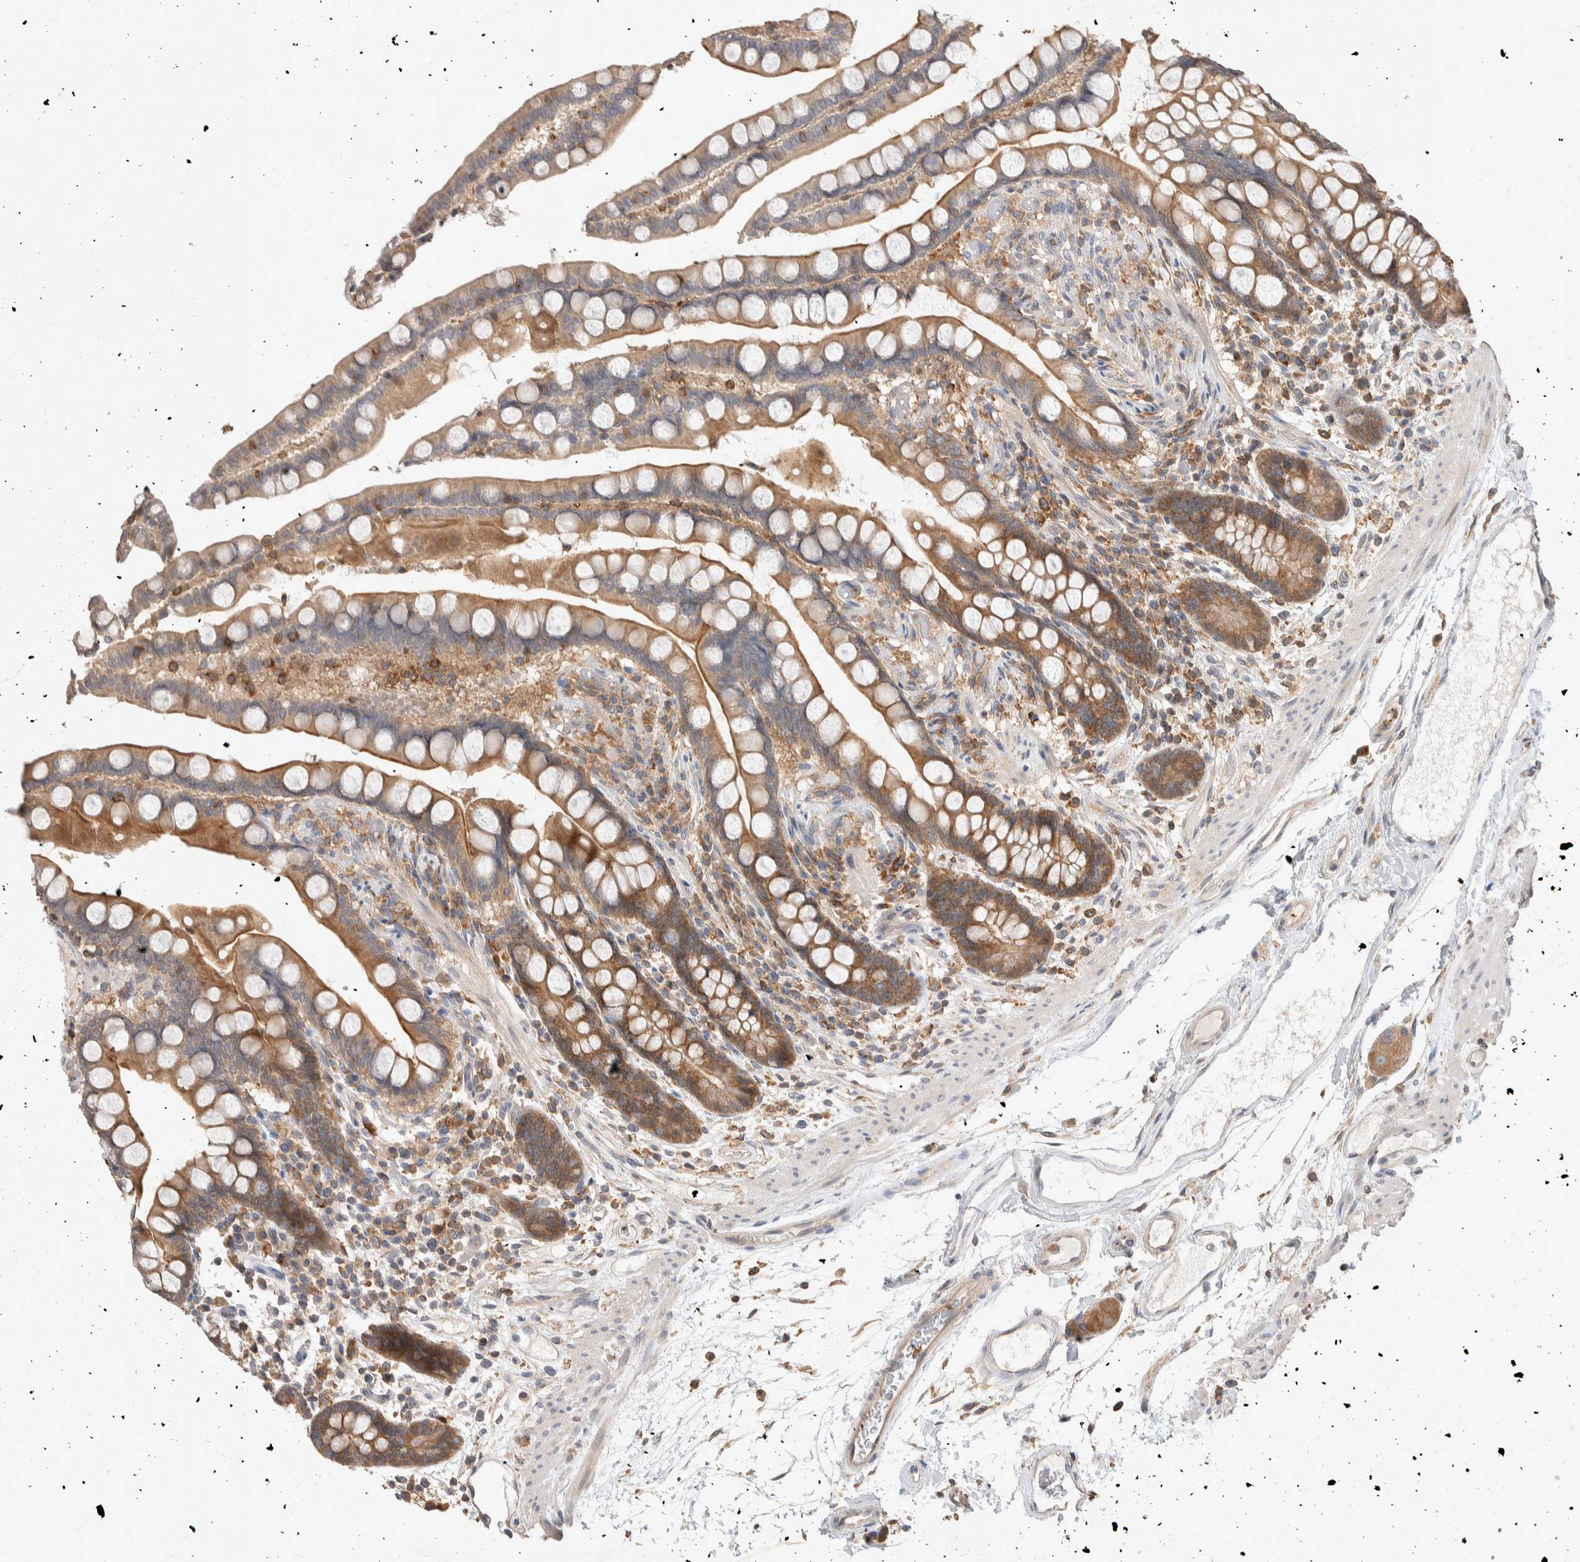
{"staining": {"intensity": "negative", "quantity": "none", "location": "none"}, "tissue": "colon", "cell_type": "Endothelial cells", "image_type": "normal", "snomed": [{"axis": "morphology", "description": "Normal tissue, NOS"}, {"axis": "topography", "description": "Colon"}], "caption": "IHC histopathology image of normal colon: colon stained with DAB displays no significant protein positivity in endothelial cells.", "gene": "DEPTOR", "patient": {"sex": "male", "age": 73}}